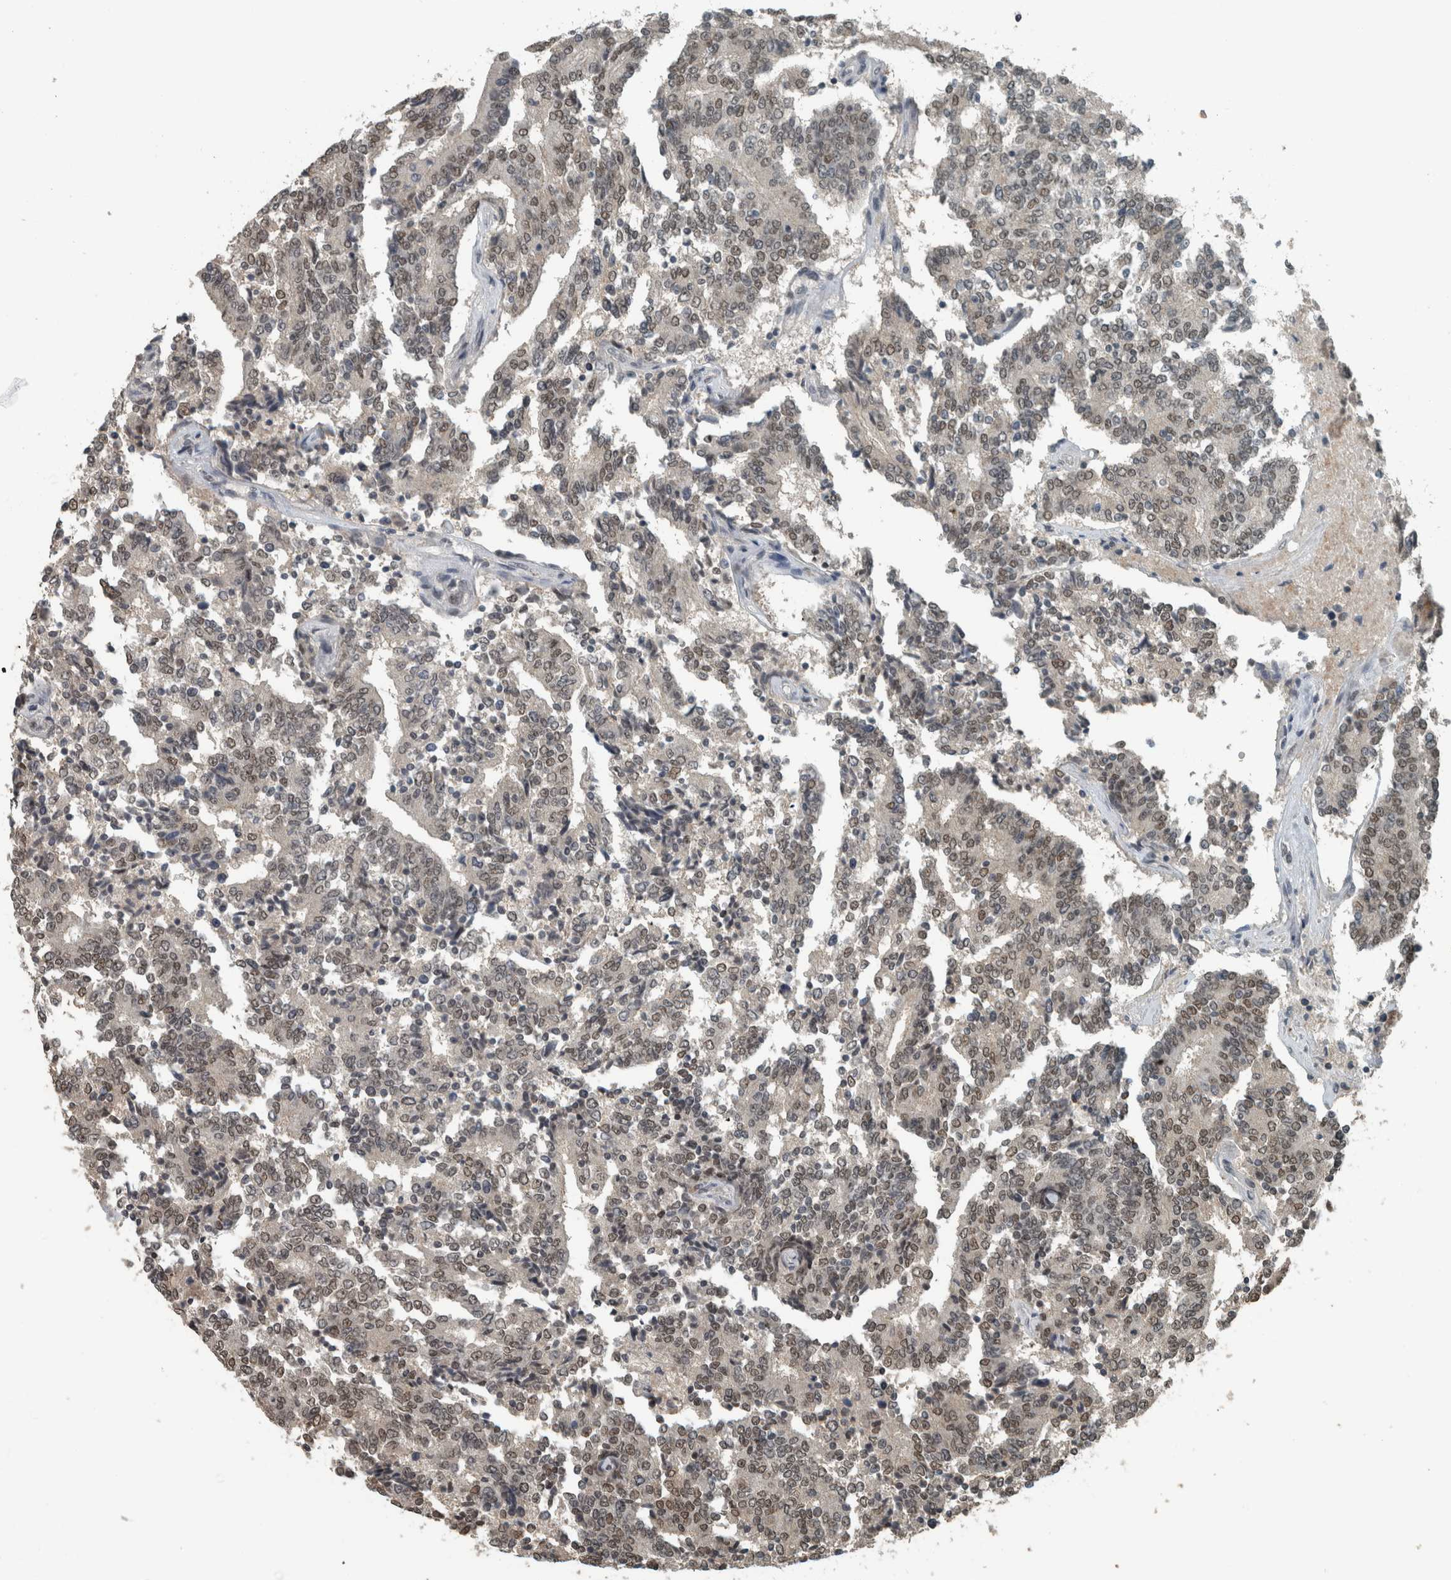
{"staining": {"intensity": "weak", "quantity": ">75%", "location": "nuclear"}, "tissue": "prostate cancer", "cell_type": "Tumor cells", "image_type": "cancer", "snomed": [{"axis": "morphology", "description": "Normal tissue, NOS"}, {"axis": "morphology", "description": "Adenocarcinoma, High grade"}, {"axis": "topography", "description": "Prostate"}, {"axis": "topography", "description": "Seminal veicle"}], "caption": "Brown immunohistochemical staining in adenocarcinoma (high-grade) (prostate) displays weak nuclear expression in about >75% of tumor cells.", "gene": "ZNF24", "patient": {"sex": "male", "age": 55}}